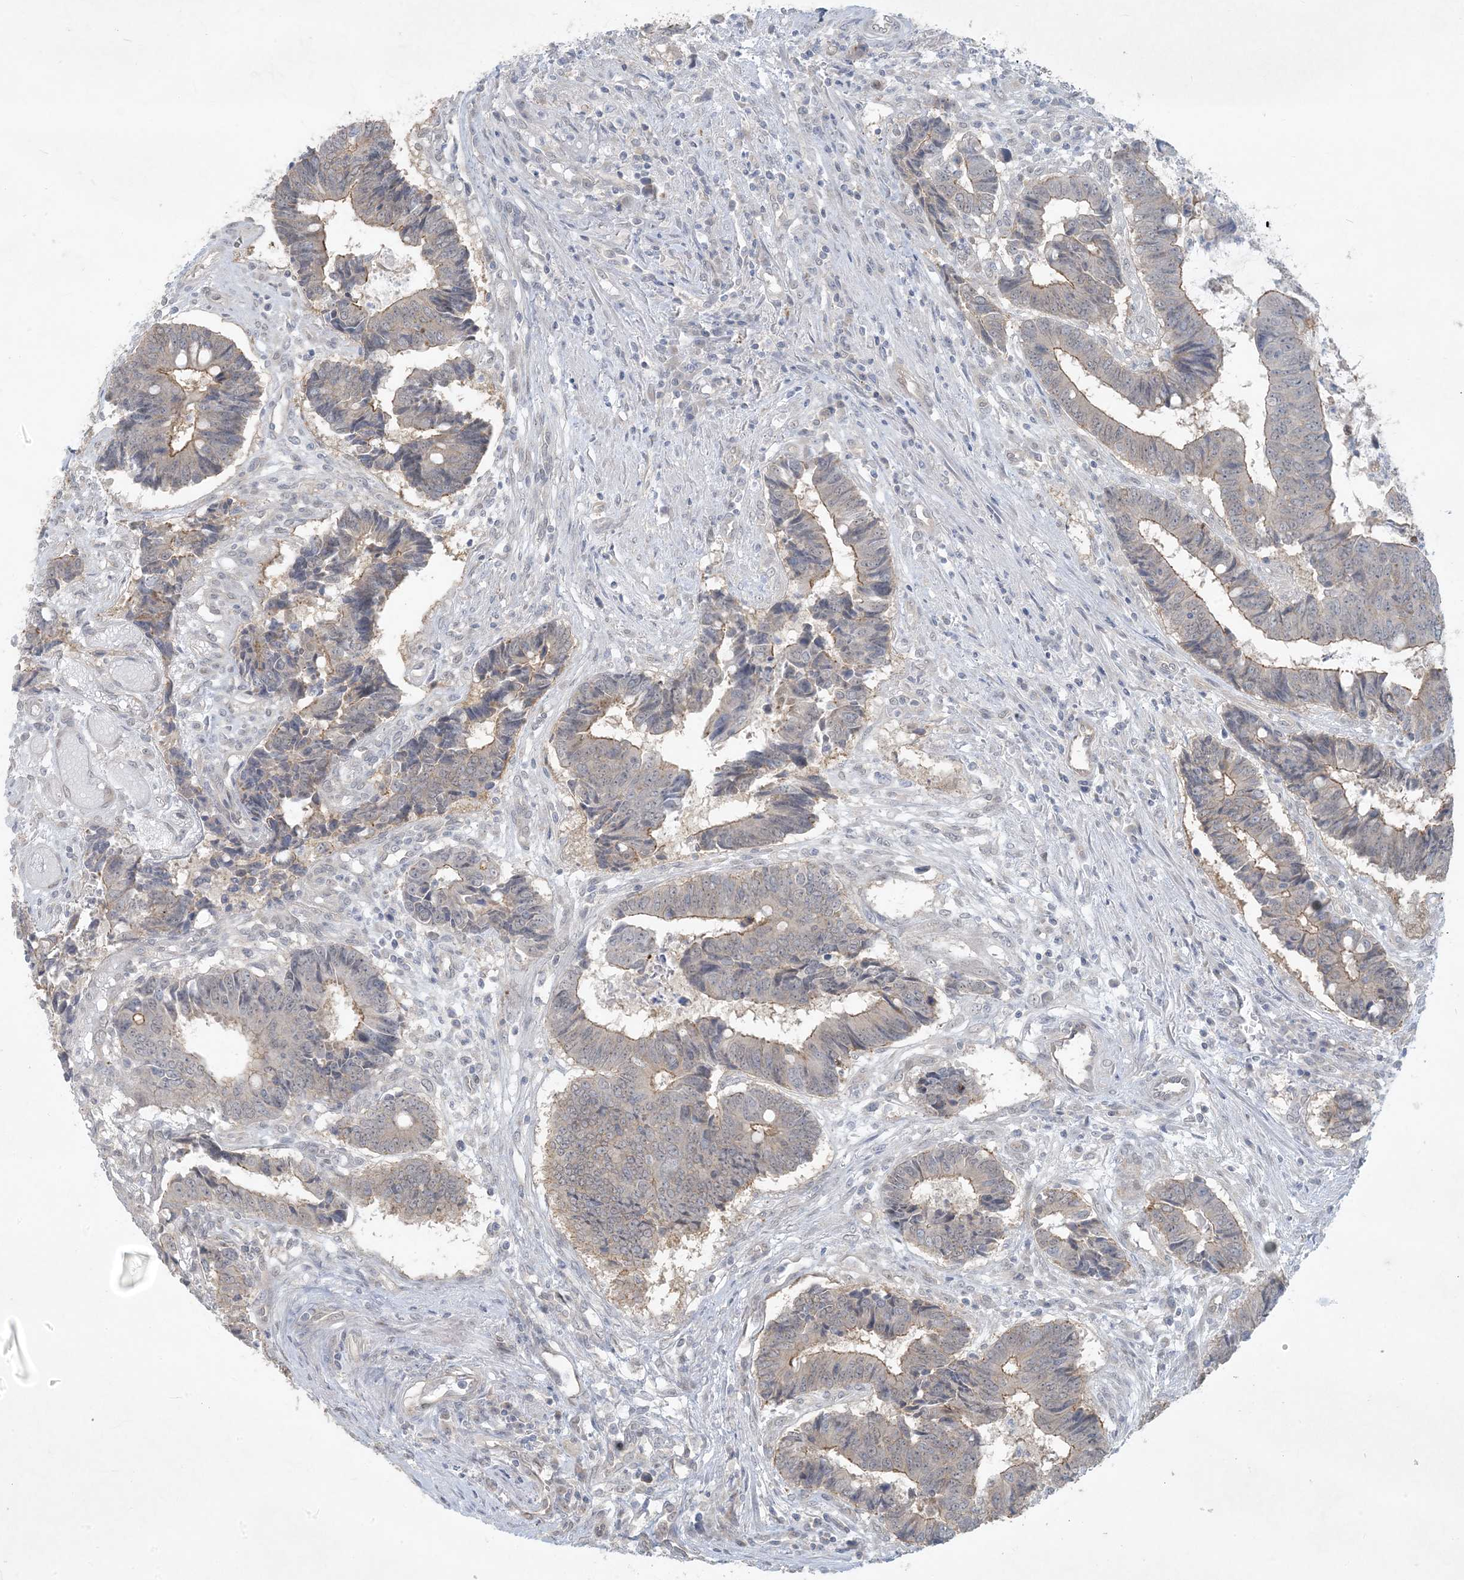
{"staining": {"intensity": "moderate", "quantity": "25%-75%", "location": "cytoplasmic/membranous"}, "tissue": "colorectal cancer", "cell_type": "Tumor cells", "image_type": "cancer", "snomed": [{"axis": "morphology", "description": "Adenocarcinoma, NOS"}, {"axis": "topography", "description": "Rectum"}], "caption": "Colorectal adenocarcinoma stained with a brown dye displays moderate cytoplasmic/membranous positive positivity in approximately 25%-75% of tumor cells.", "gene": "BCORL1", "patient": {"sex": "male", "age": 84}}